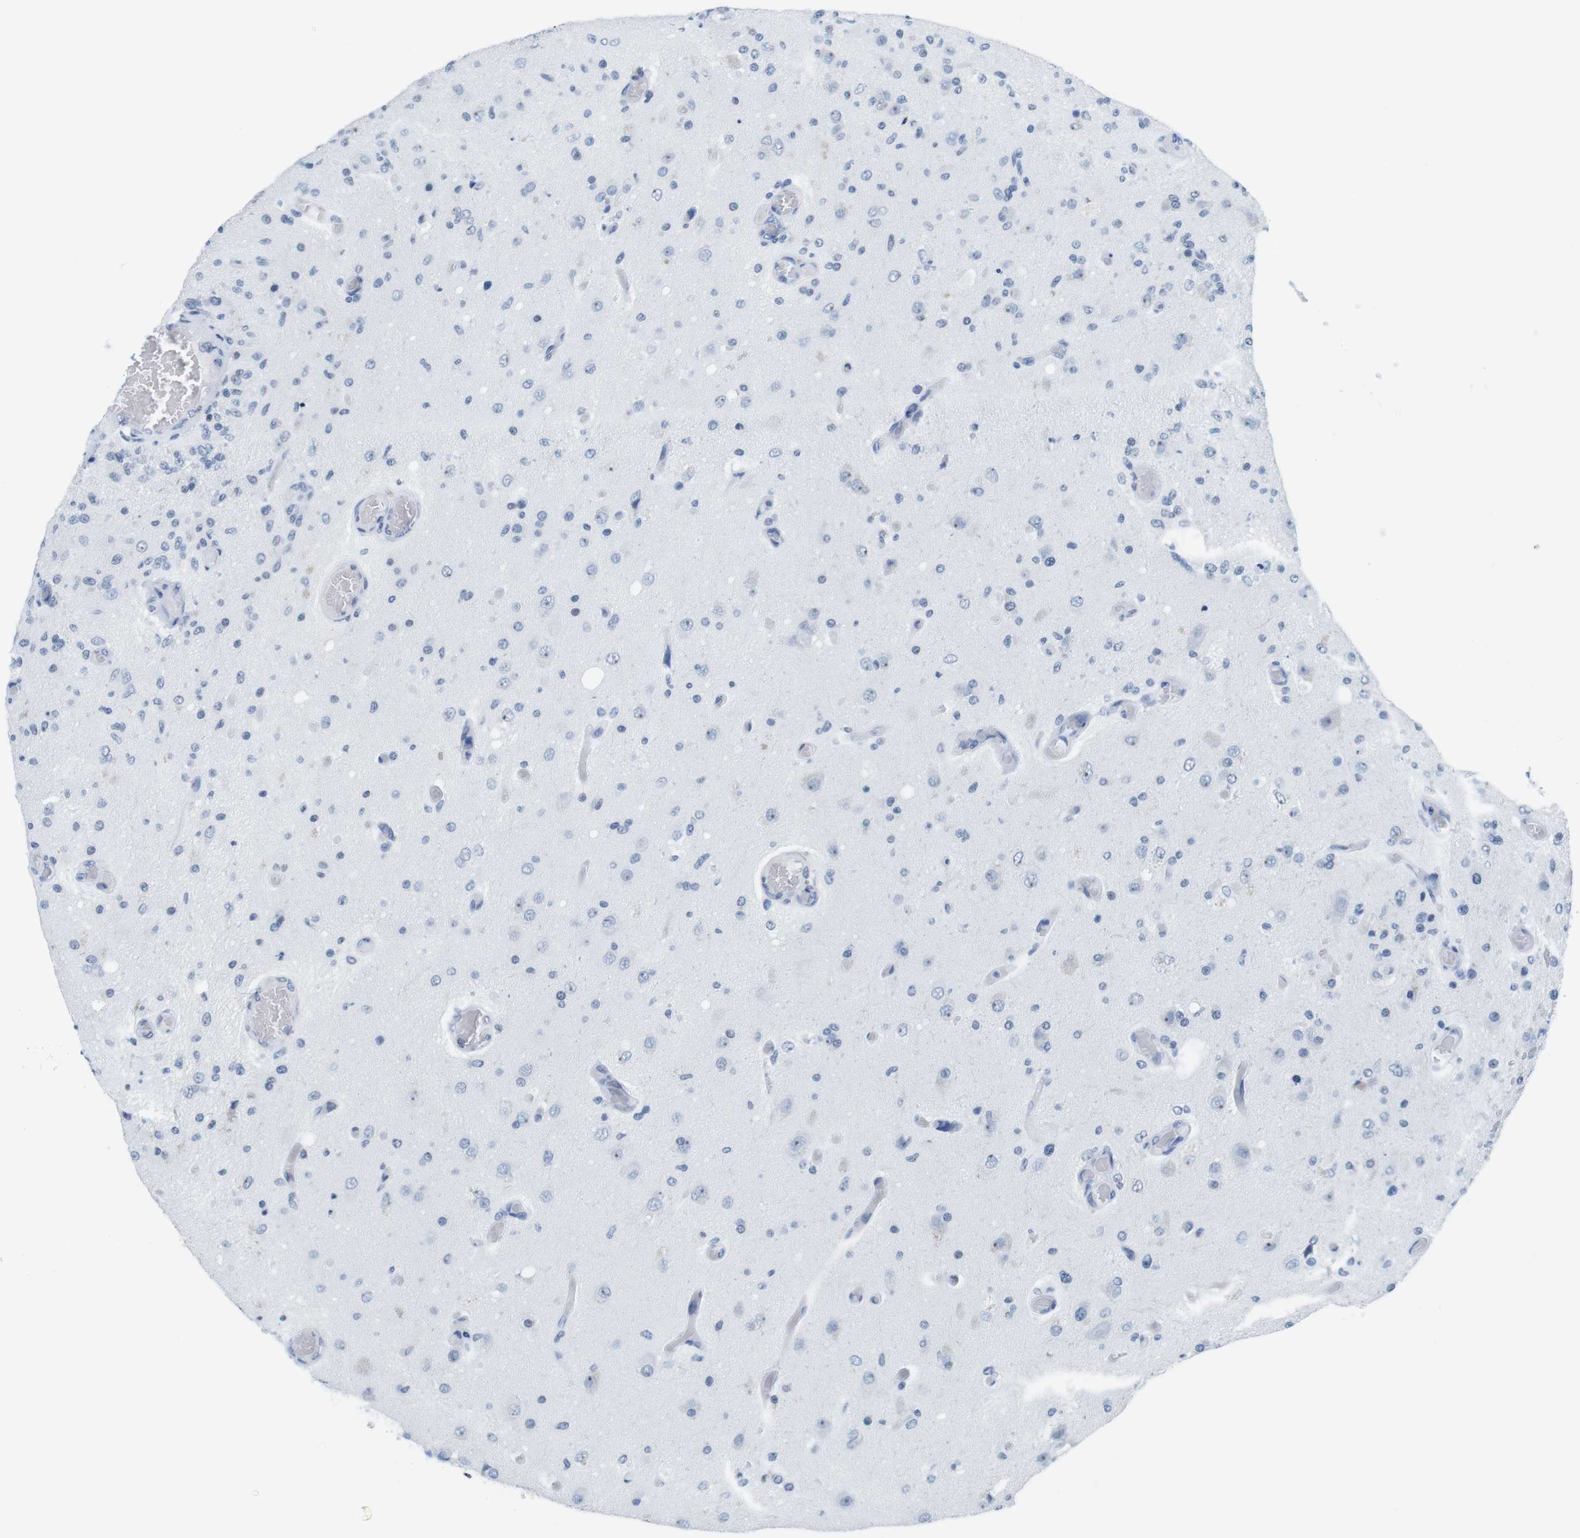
{"staining": {"intensity": "negative", "quantity": "none", "location": "none"}, "tissue": "glioma", "cell_type": "Tumor cells", "image_type": "cancer", "snomed": [{"axis": "morphology", "description": "Normal tissue, NOS"}, {"axis": "morphology", "description": "Glioma, malignant, High grade"}, {"axis": "topography", "description": "Cerebral cortex"}], "caption": "This is a photomicrograph of immunohistochemistry staining of malignant high-grade glioma, which shows no positivity in tumor cells.", "gene": "NIFK", "patient": {"sex": "male", "age": 77}}